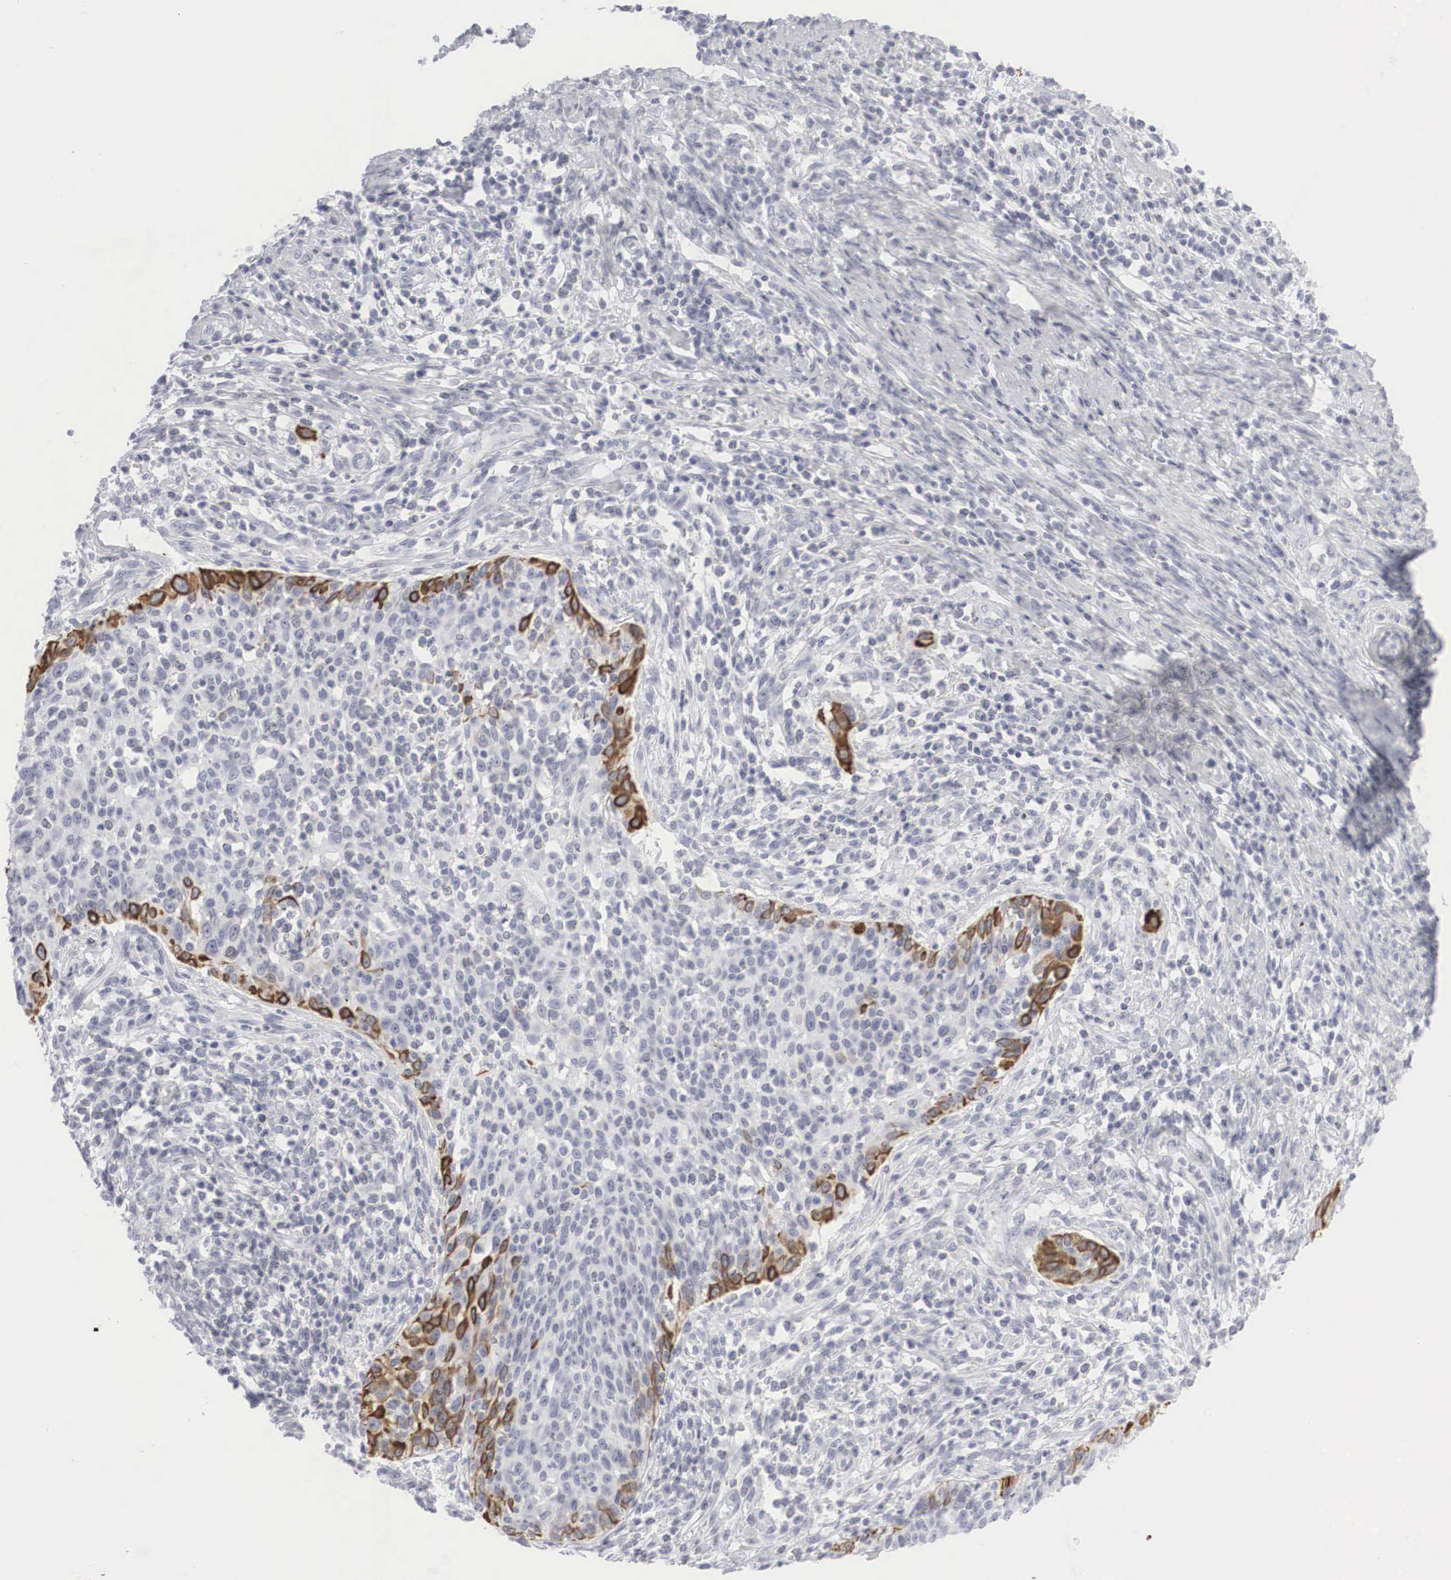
{"staining": {"intensity": "strong", "quantity": "<25%", "location": "cytoplasmic/membranous"}, "tissue": "cervical cancer", "cell_type": "Tumor cells", "image_type": "cancer", "snomed": [{"axis": "morphology", "description": "Squamous cell carcinoma, NOS"}, {"axis": "topography", "description": "Cervix"}], "caption": "The immunohistochemical stain highlights strong cytoplasmic/membranous staining in tumor cells of cervical squamous cell carcinoma tissue. (IHC, brightfield microscopy, high magnification).", "gene": "KRT14", "patient": {"sex": "female", "age": 41}}